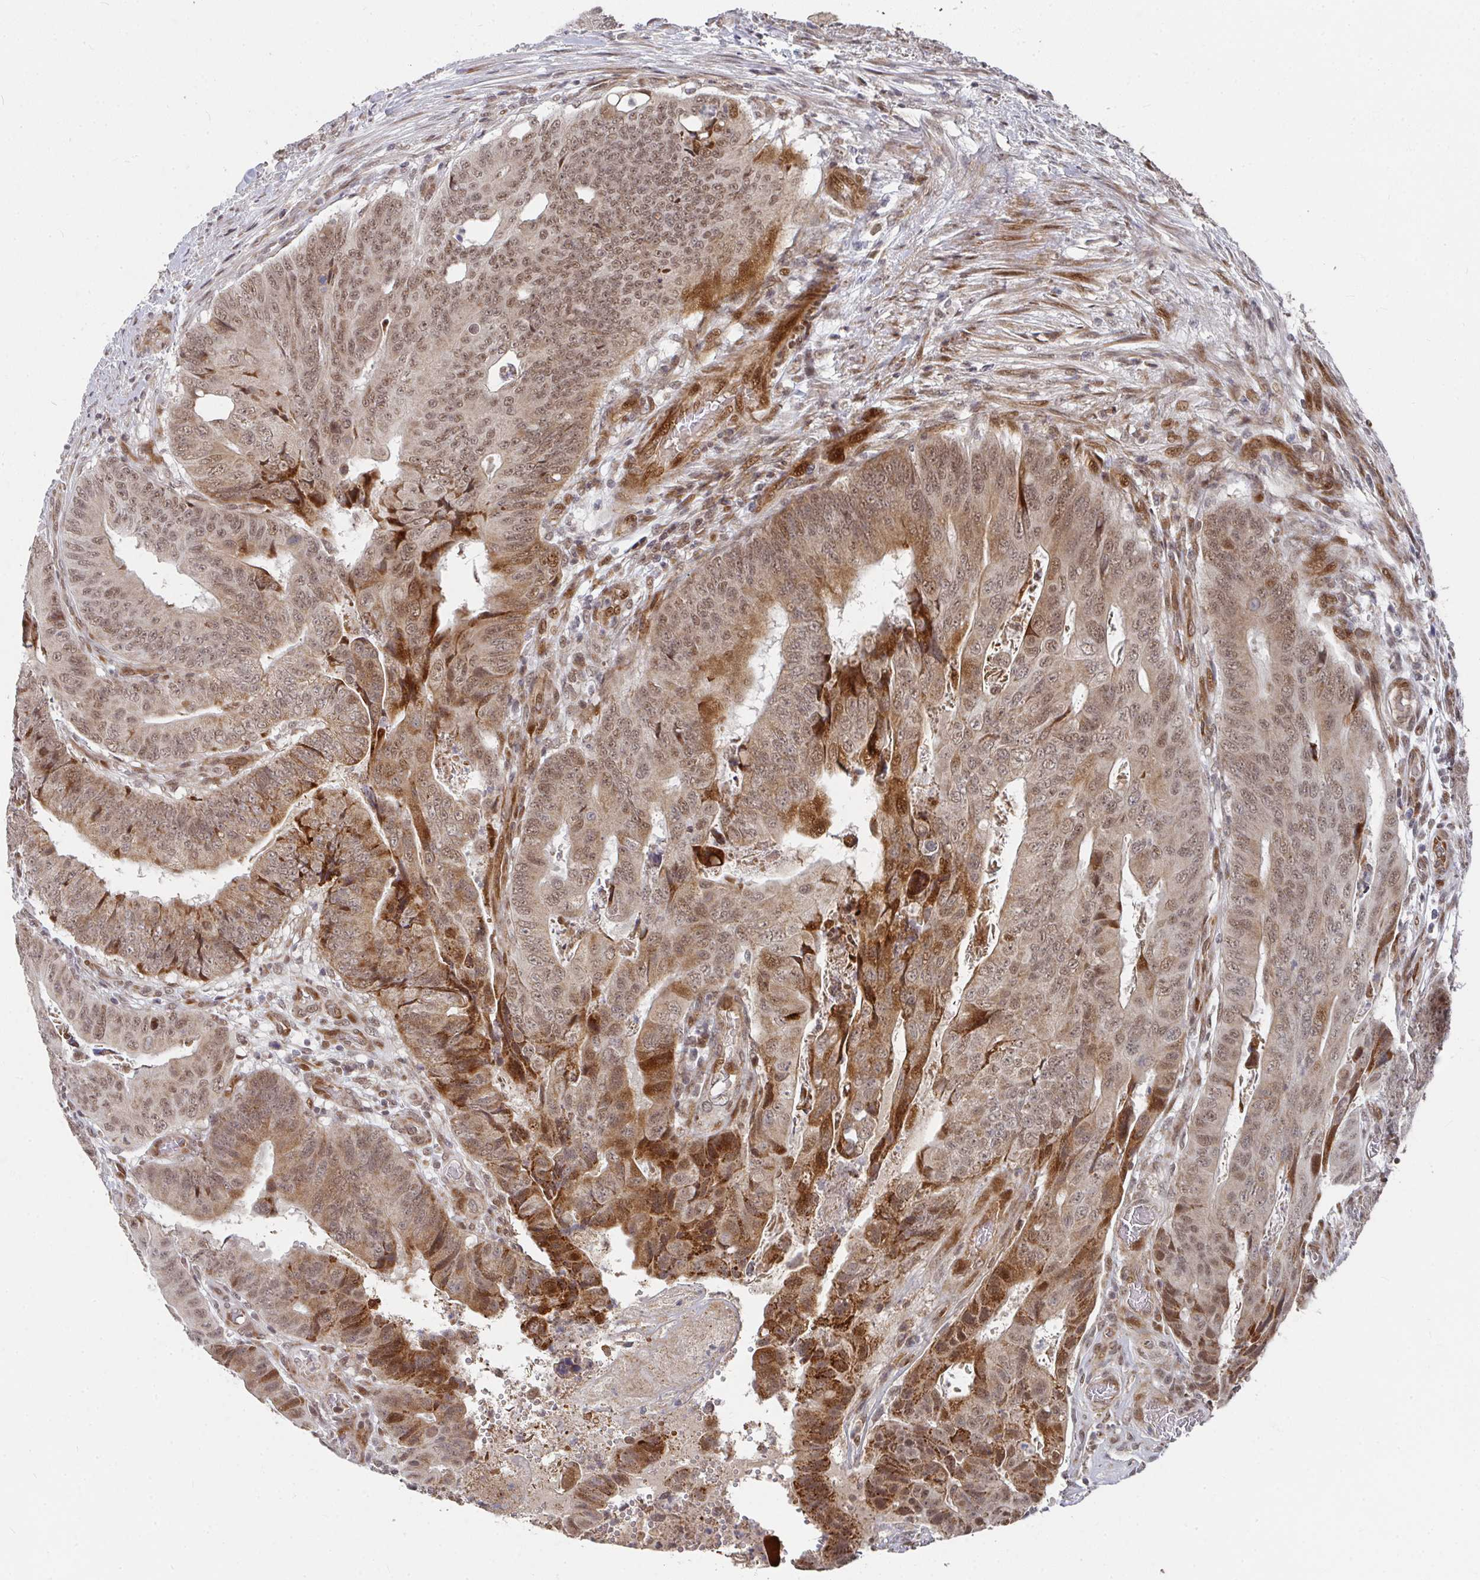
{"staining": {"intensity": "moderate", "quantity": ">75%", "location": "cytoplasmic/membranous,nuclear"}, "tissue": "colorectal cancer", "cell_type": "Tumor cells", "image_type": "cancer", "snomed": [{"axis": "morphology", "description": "Adenocarcinoma, NOS"}, {"axis": "topography", "description": "Colon"}], "caption": "Human colorectal cancer (adenocarcinoma) stained for a protein (brown) shows moderate cytoplasmic/membranous and nuclear positive staining in about >75% of tumor cells.", "gene": "RBBP5", "patient": {"sex": "female", "age": 48}}